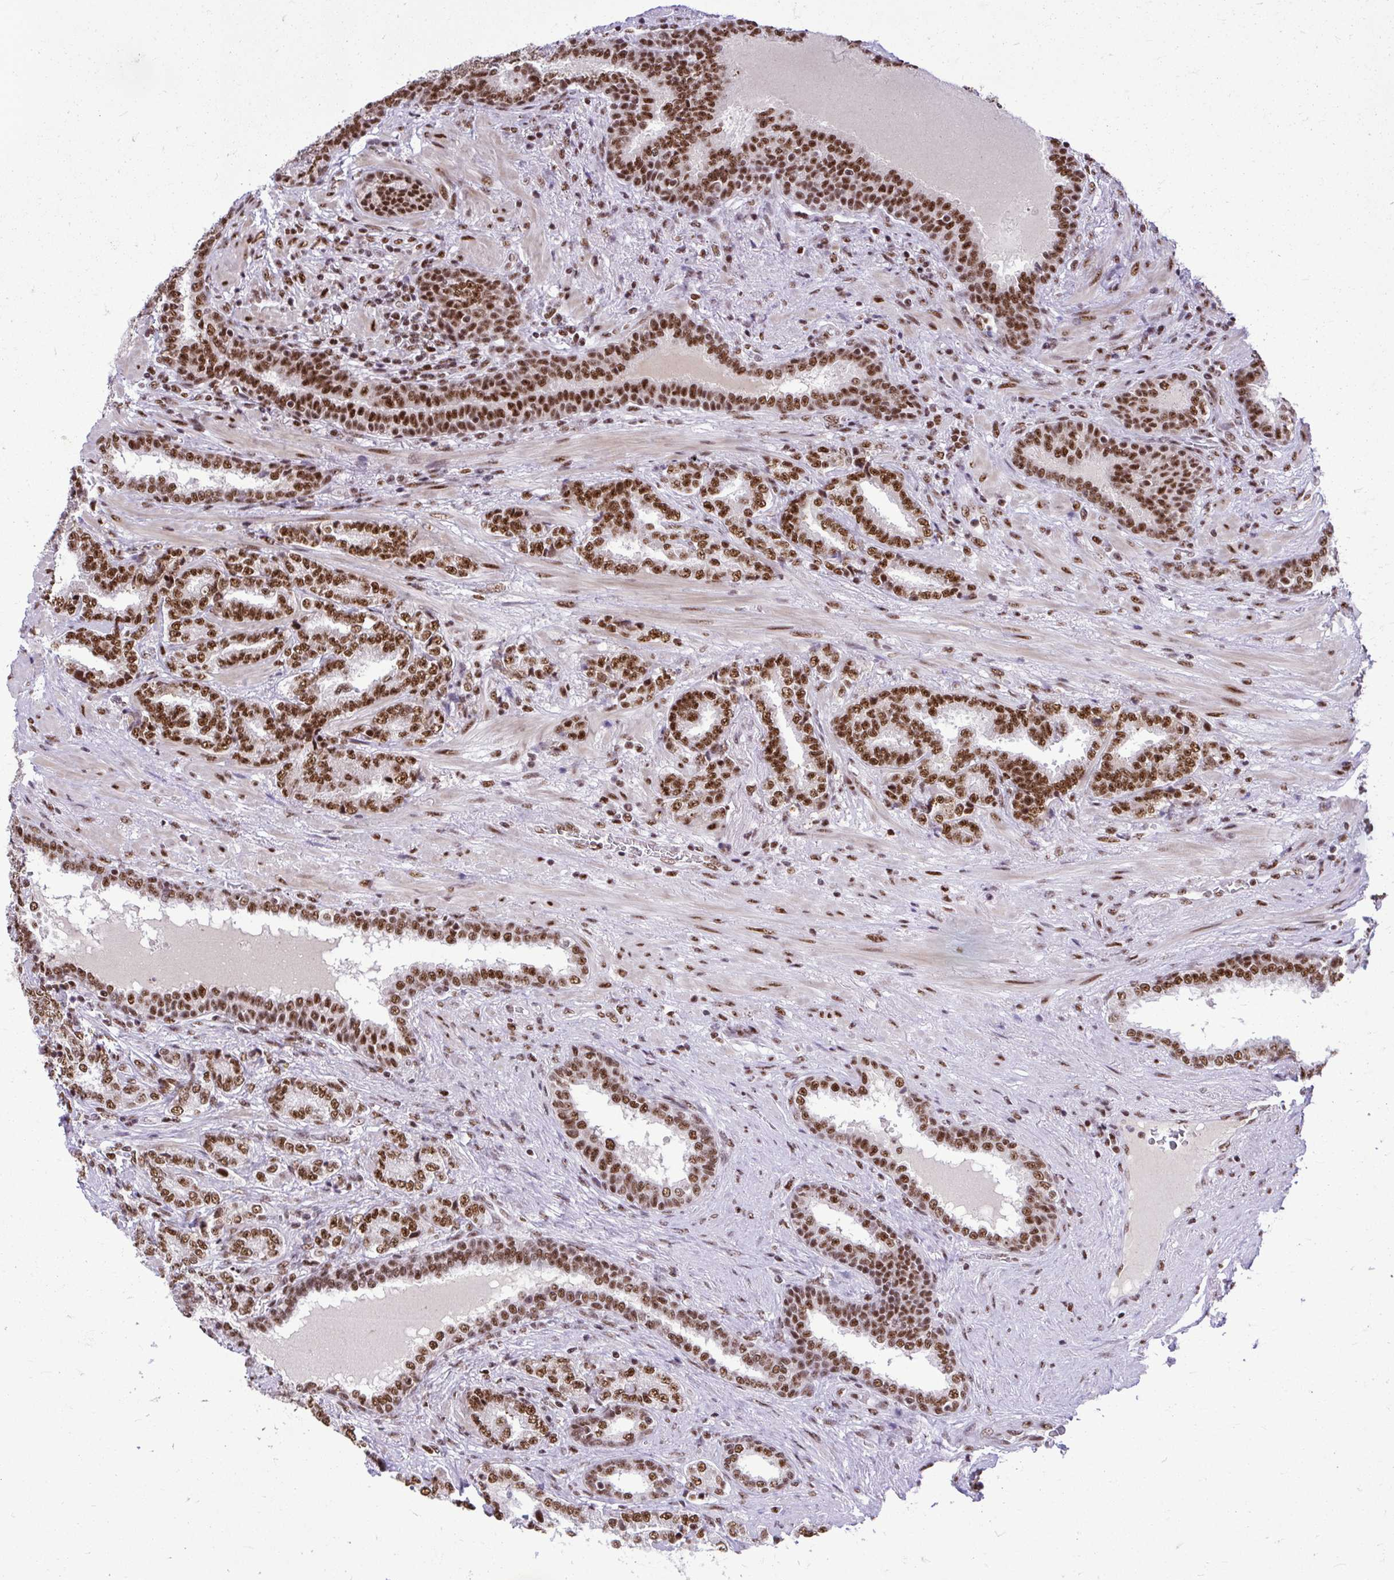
{"staining": {"intensity": "strong", "quantity": ">75%", "location": "nuclear"}, "tissue": "prostate cancer", "cell_type": "Tumor cells", "image_type": "cancer", "snomed": [{"axis": "morphology", "description": "Adenocarcinoma, High grade"}, {"axis": "topography", "description": "Prostate"}], "caption": "Immunohistochemistry photomicrograph of human high-grade adenocarcinoma (prostate) stained for a protein (brown), which reveals high levels of strong nuclear expression in about >75% of tumor cells.", "gene": "PRPF19", "patient": {"sex": "male", "age": 72}}